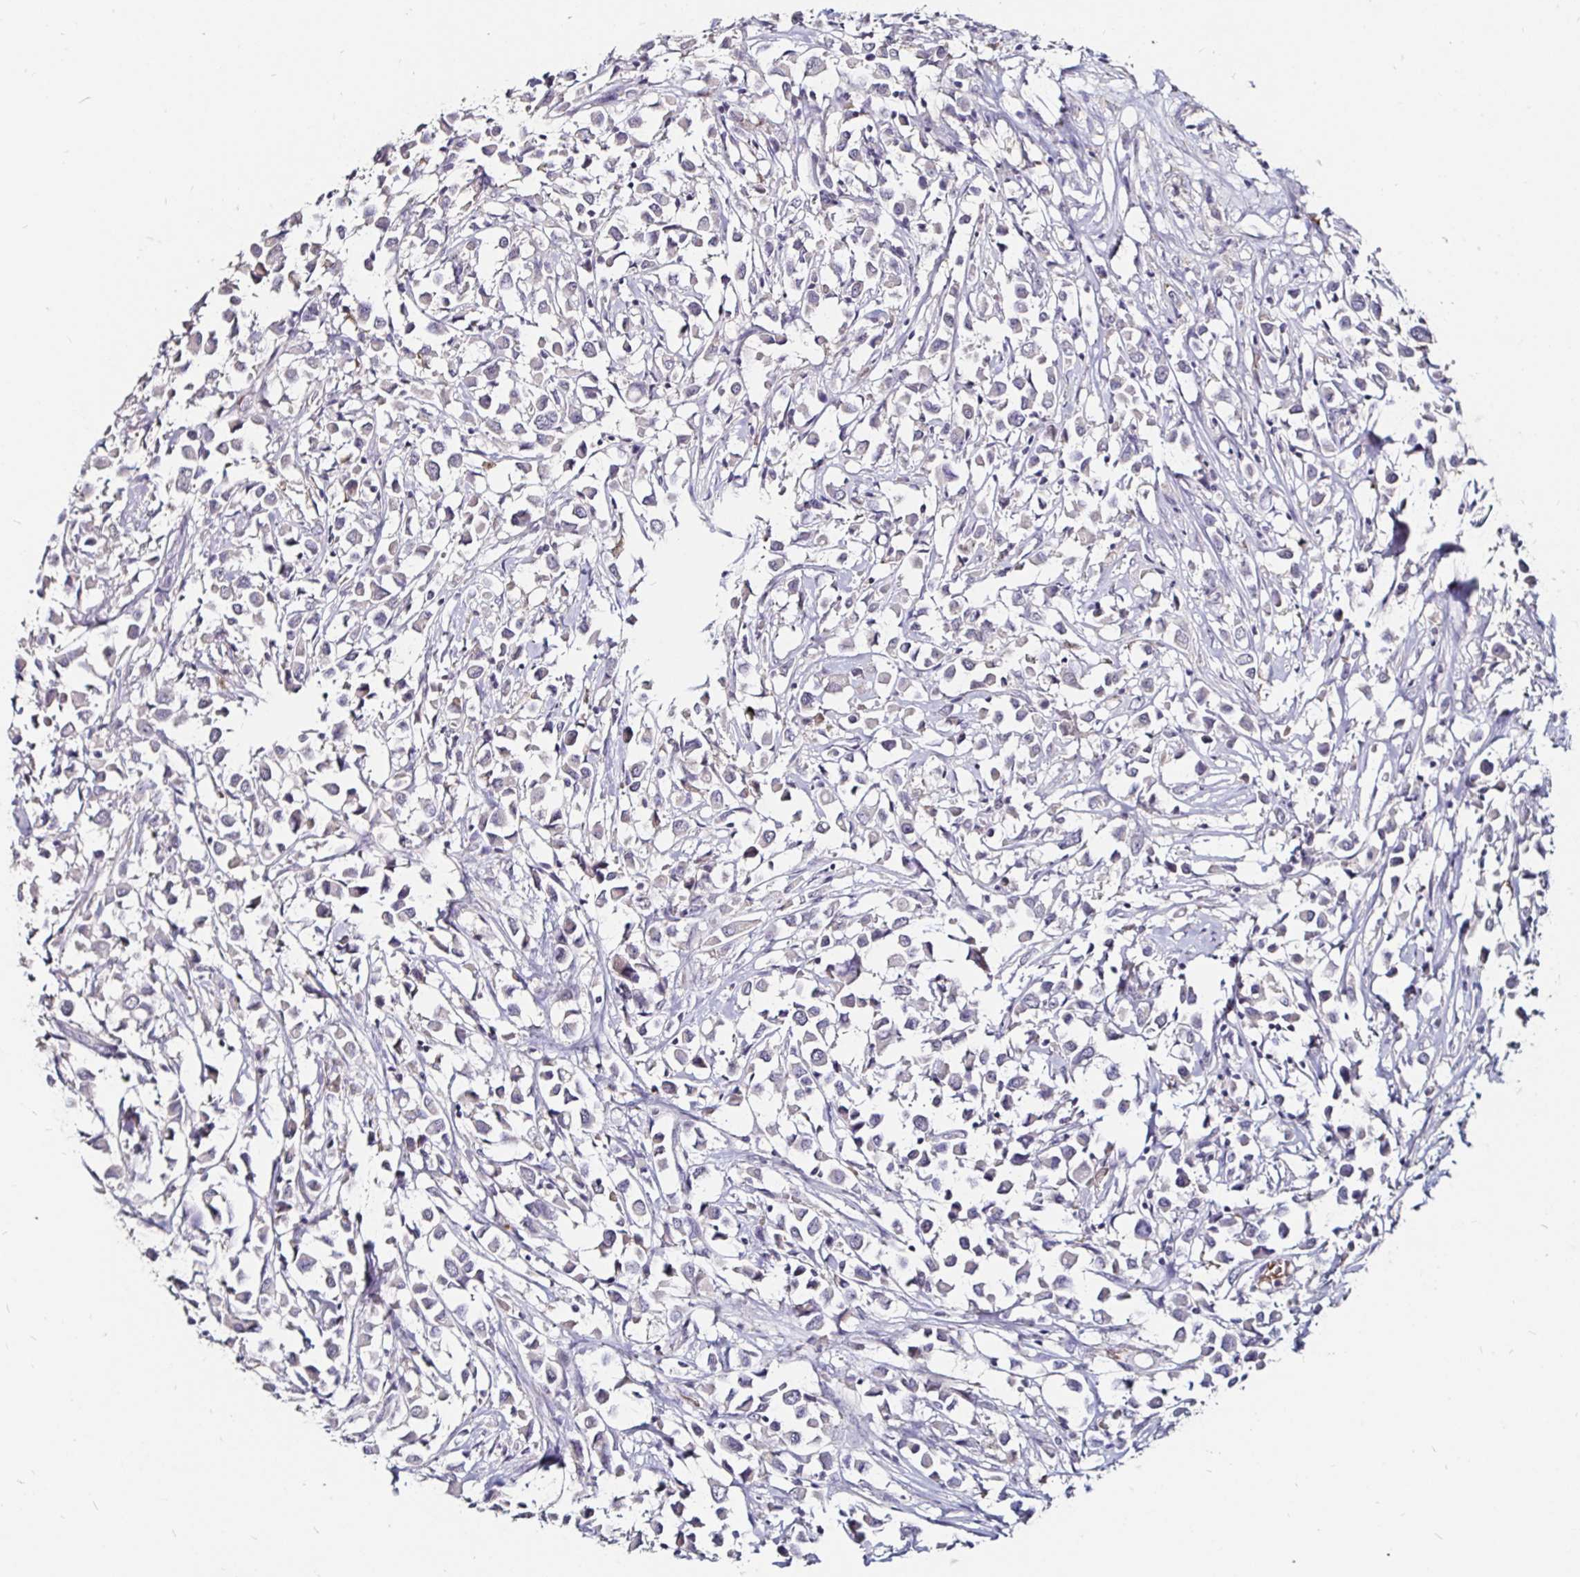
{"staining": {"intensity": "negative", "quantity": "none", "location": "none"}, "tissue": "breast cancer", "cell_type": "Tumor cells", "image_type": "cancer", "snomed": [{"axis": "morphology", "description": "Duct carcinoma"}, {"axis": "topography", "description": "Breast"}], "caption": "High power microscopy image of an immunohistochemistry (IHC) photomicrograph of breast cancer, revealing no significant staining in tumor cells.", "gene": "FAIM2", "patient": {"sex": "female", "age": 61}}